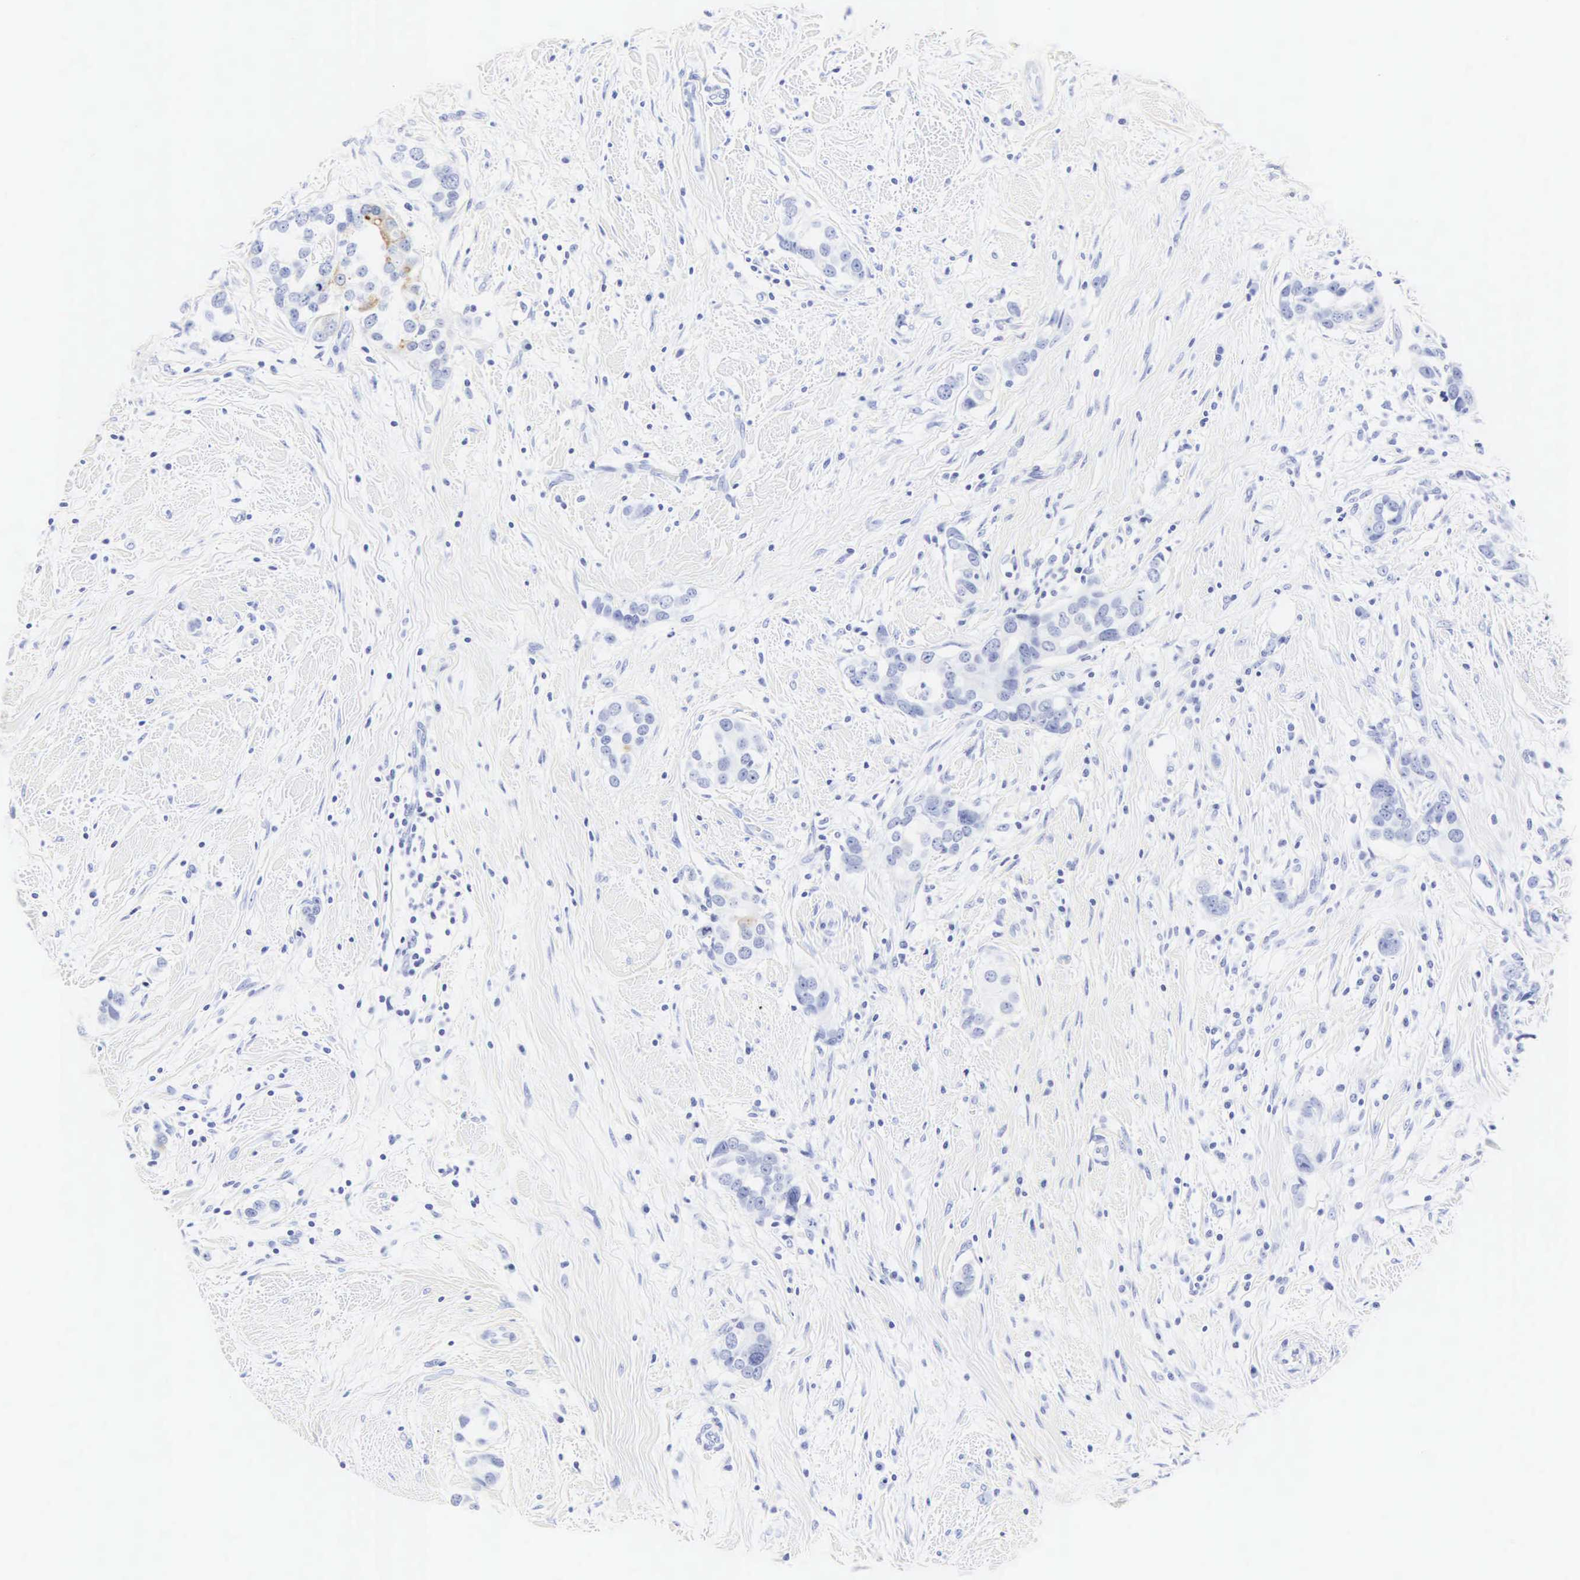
{"staining": {"intensity": "negative", "quantity": "none", "location": "none"}, "tissue": "breast cancer", "cell_type": "Tumor cells", "image_type": "cancer", "snomed": [{"axis": "morphology", "description": "Duct carcinoma"}, {"axis": "topography", "description": "Breast"}], "caption": "High magnification brightfield microscopy of infiltrating ductal carcinoma (breast) stained with DAB (3,3'-diaminobenzidine) (brown) and counterstained with hematoxylin (blue): tumor cells show no significant positivity. (Stains: DAB (3,3'-diaminobenzidine) immunohistochemistry with hematoxylin counter stain, Microscopy: brightfield microscopy at high magnification).", "gene": "CGB3", "patient": {"sex": "female", "age": 55}}